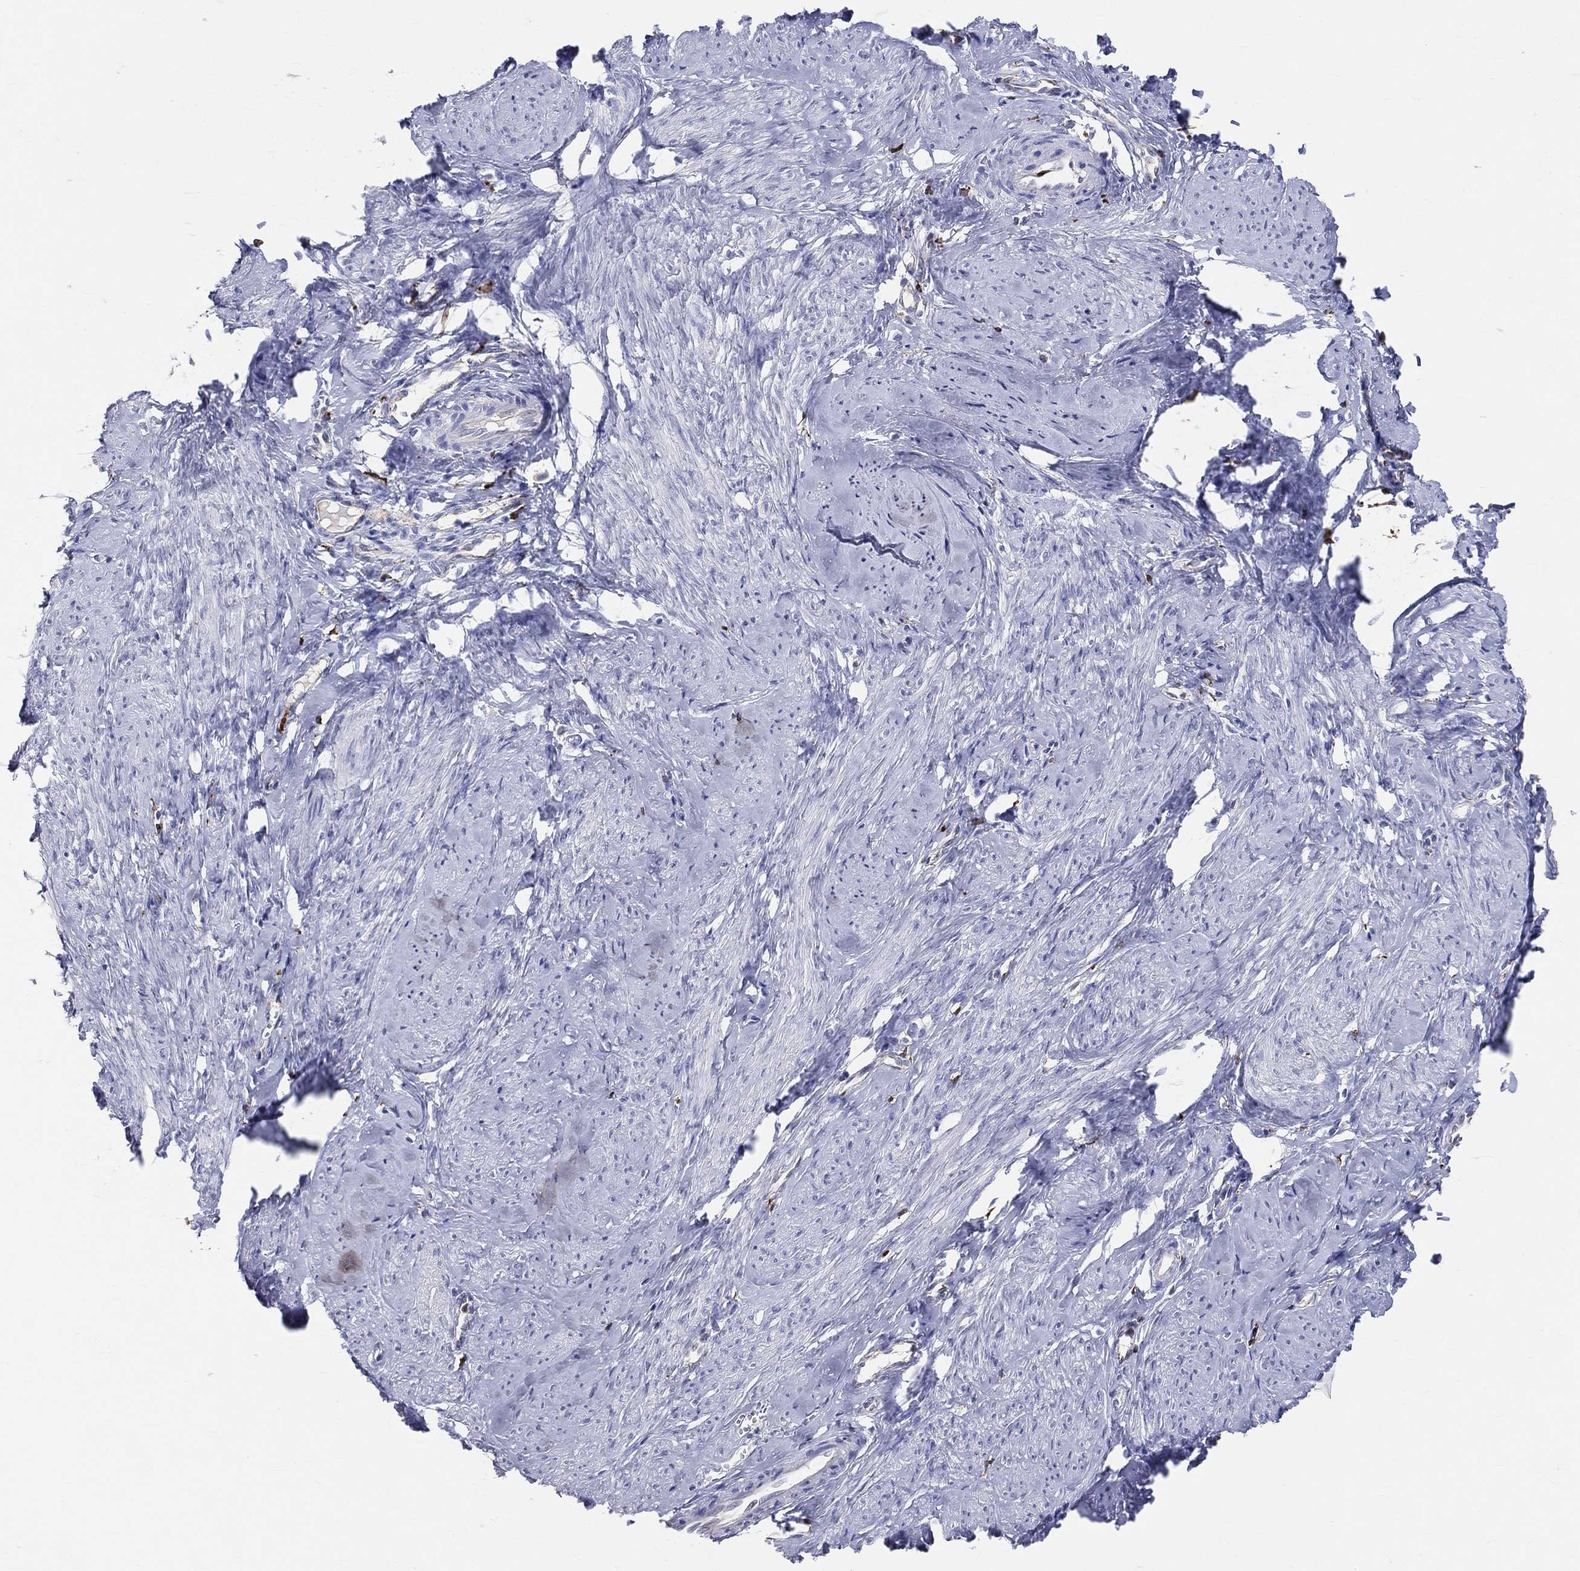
{"staining": {"intensity": "negative", "quantity": "none", "location": "none"}, "tissue": "smooth muscle", "cell_type": "Smooth muscle cells", "image_type": "normal", "snomed": [{"axis": "morphology", "description": "Normal tissue, NOS"}, {"axis": "topography", "description": "Smooth muscle"}], "caption": "Immunohistochemistry image of normal smooth muscle: human smooth muscle stained with DAB demonstrates no significant protein positivity in smooth muscle cells. (DAB immunohistochemistry (IHC) with hematoxylin counter stain).", "gene": "CD74", "patient": {"sex": "female", "age": 48}}